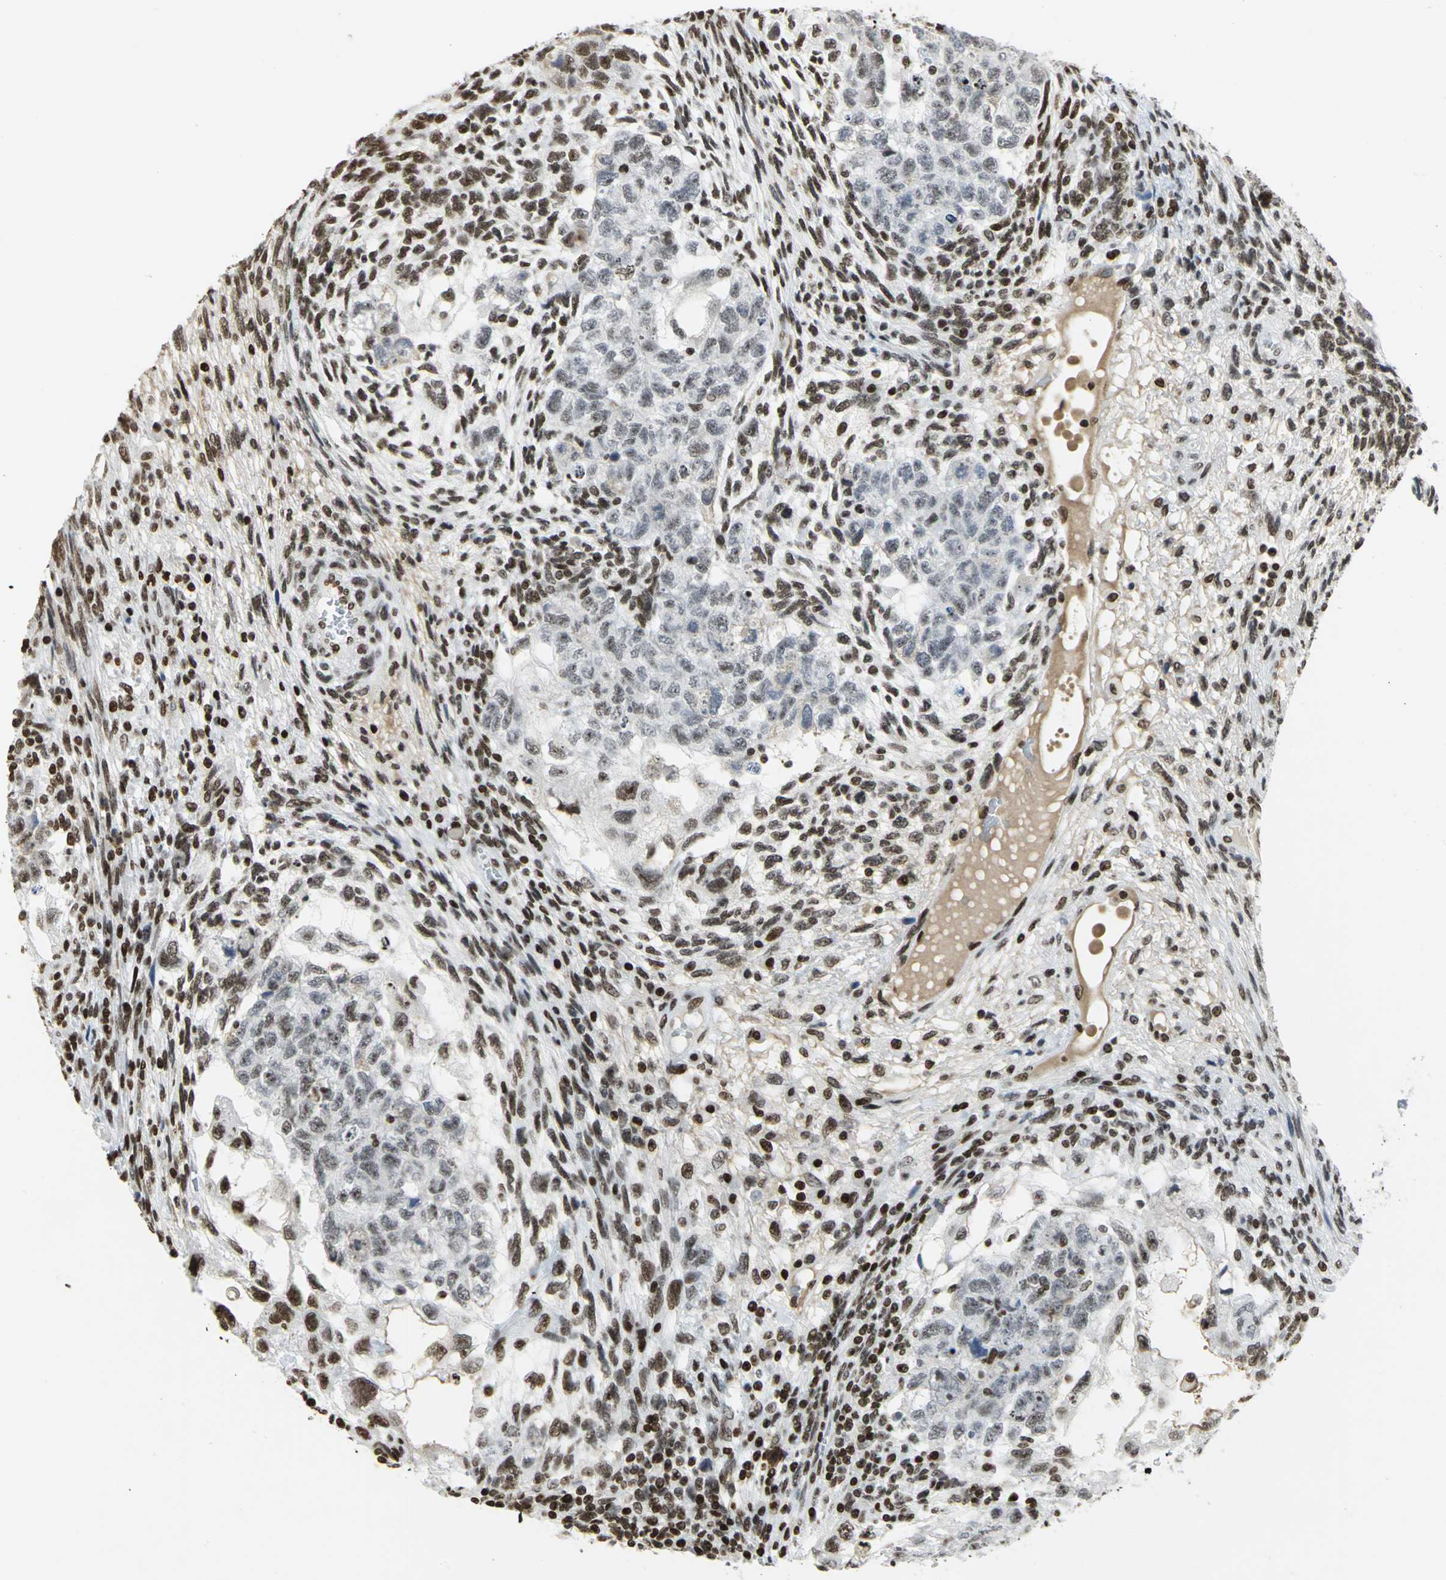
{"staining": {"intensity": "weak", "quantity": ">75%", "location": "nuclear"}, "tissue": "testis cancer", "cell_type": "Tumor cells", "image_type": "cancer", "snomed": [{"axis": "morphology", "description": "Normal tissue, NOS"}, {"axis": "morphology", "description": "Carcinoma, Embryonal, NOS"}, {"axis": "topography", "description": "Testis"}], "caption": "Embryonal carcinoma (testis) was stained to show a protein in brown. There is low levels of weak nuclear expression in approximately >75% of tumor cells.", "gene": "HMGB1", "patient": {"sex": "male", "age": 36}}